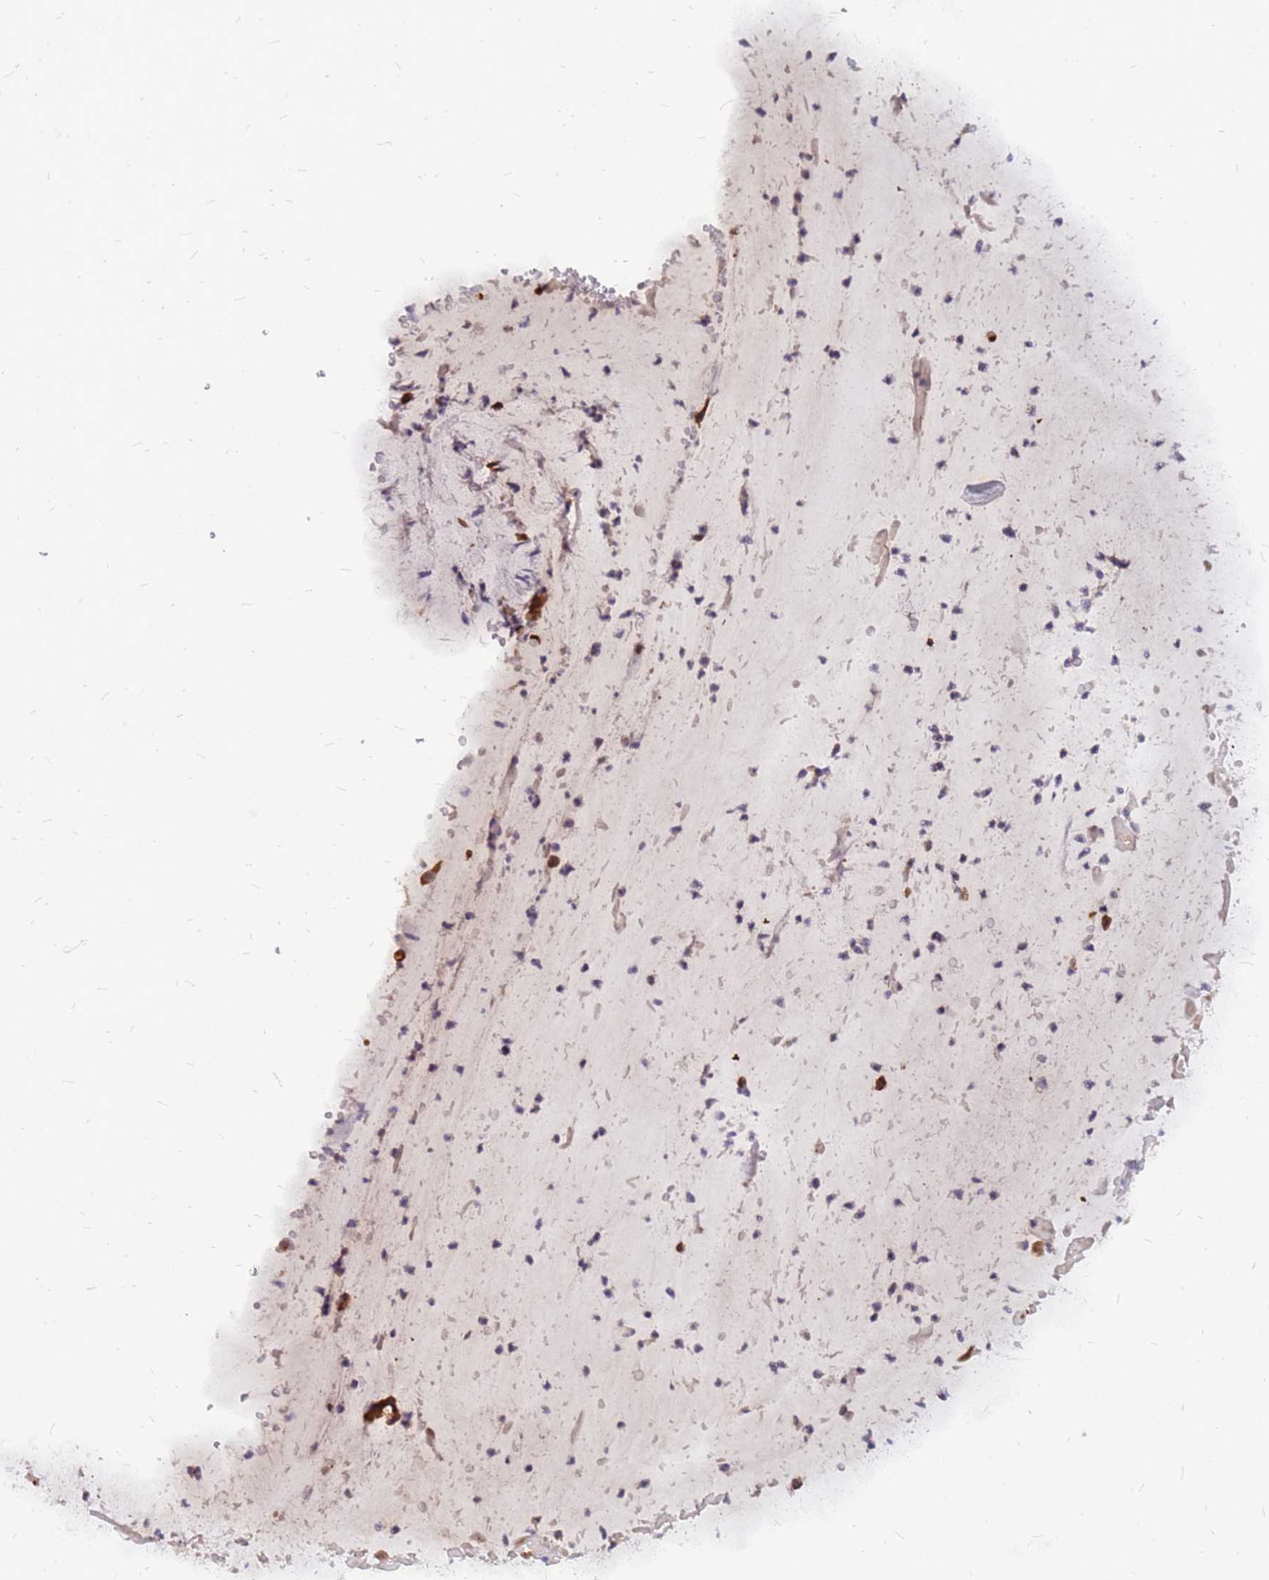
{"staining": {"intensity": "weak", "quantity": "25%-75%", "location": "cytoplasmic/membranous"}, "tissue": "adipose tissue", "cell_type": "Adipocytes", "image_type": "normal", "snomed": [{"axis": "morphology", "description": "Normal tissue, NOS"}, {"axis": "topography", "description": "Lymph node"}, {"axis": "topography", "description": "Cartilage tissue"}, {"axis": "topography", "description": "Bronchus"}], "caption": "An immunohistochemistry micrograph of unremarkable tissue is shown. Protein staining in brown labels weak cytoplasmic/membranous positivity in adipose tissue within adipocytes.", "gene": "RPL8", "patient": {"sex": "male", "age": 63}}